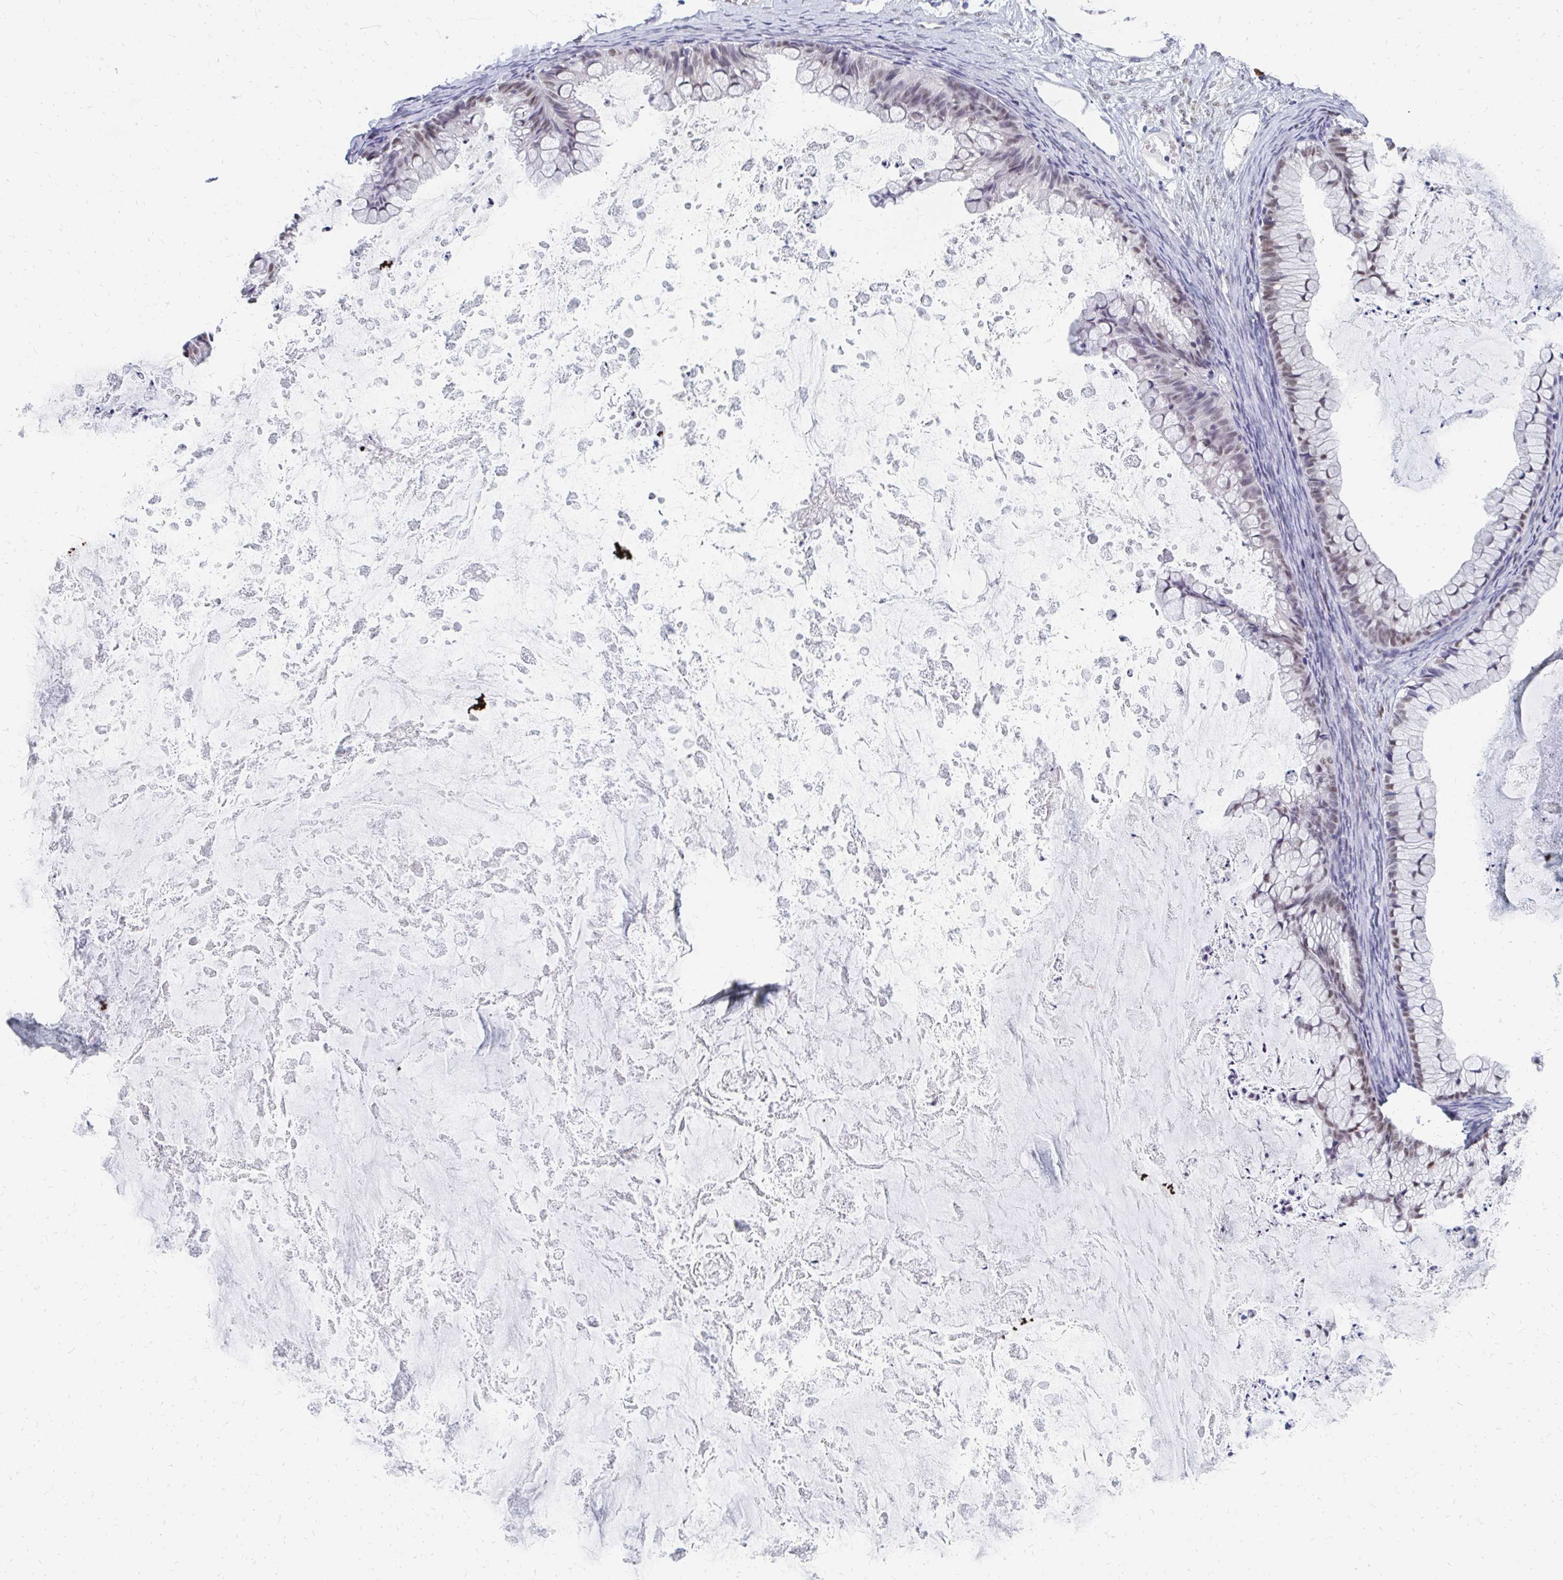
{"staining": {"intensity": "weak", "quantity": ">75%", "location": "nuclear"}, "tissue": "ovarian cancer", "cell_type": "Tumor cells", "image_type": "cancer", "snomed": [{"axis": "morphology", "description": "Cystadenocarcinoma, mucinous, NOS"}, {"axis": "topography", "description": "Ovary"}], "caption": "An image showing weak nuclear positivity in approximately >75% of tumor cells in ovarian cancer (mucinous cystadenocarcinoma), as visualized by brown immunohistochemical staining.", "gene": "PLK3", "patient": {"sex": "female", "age": 35}}